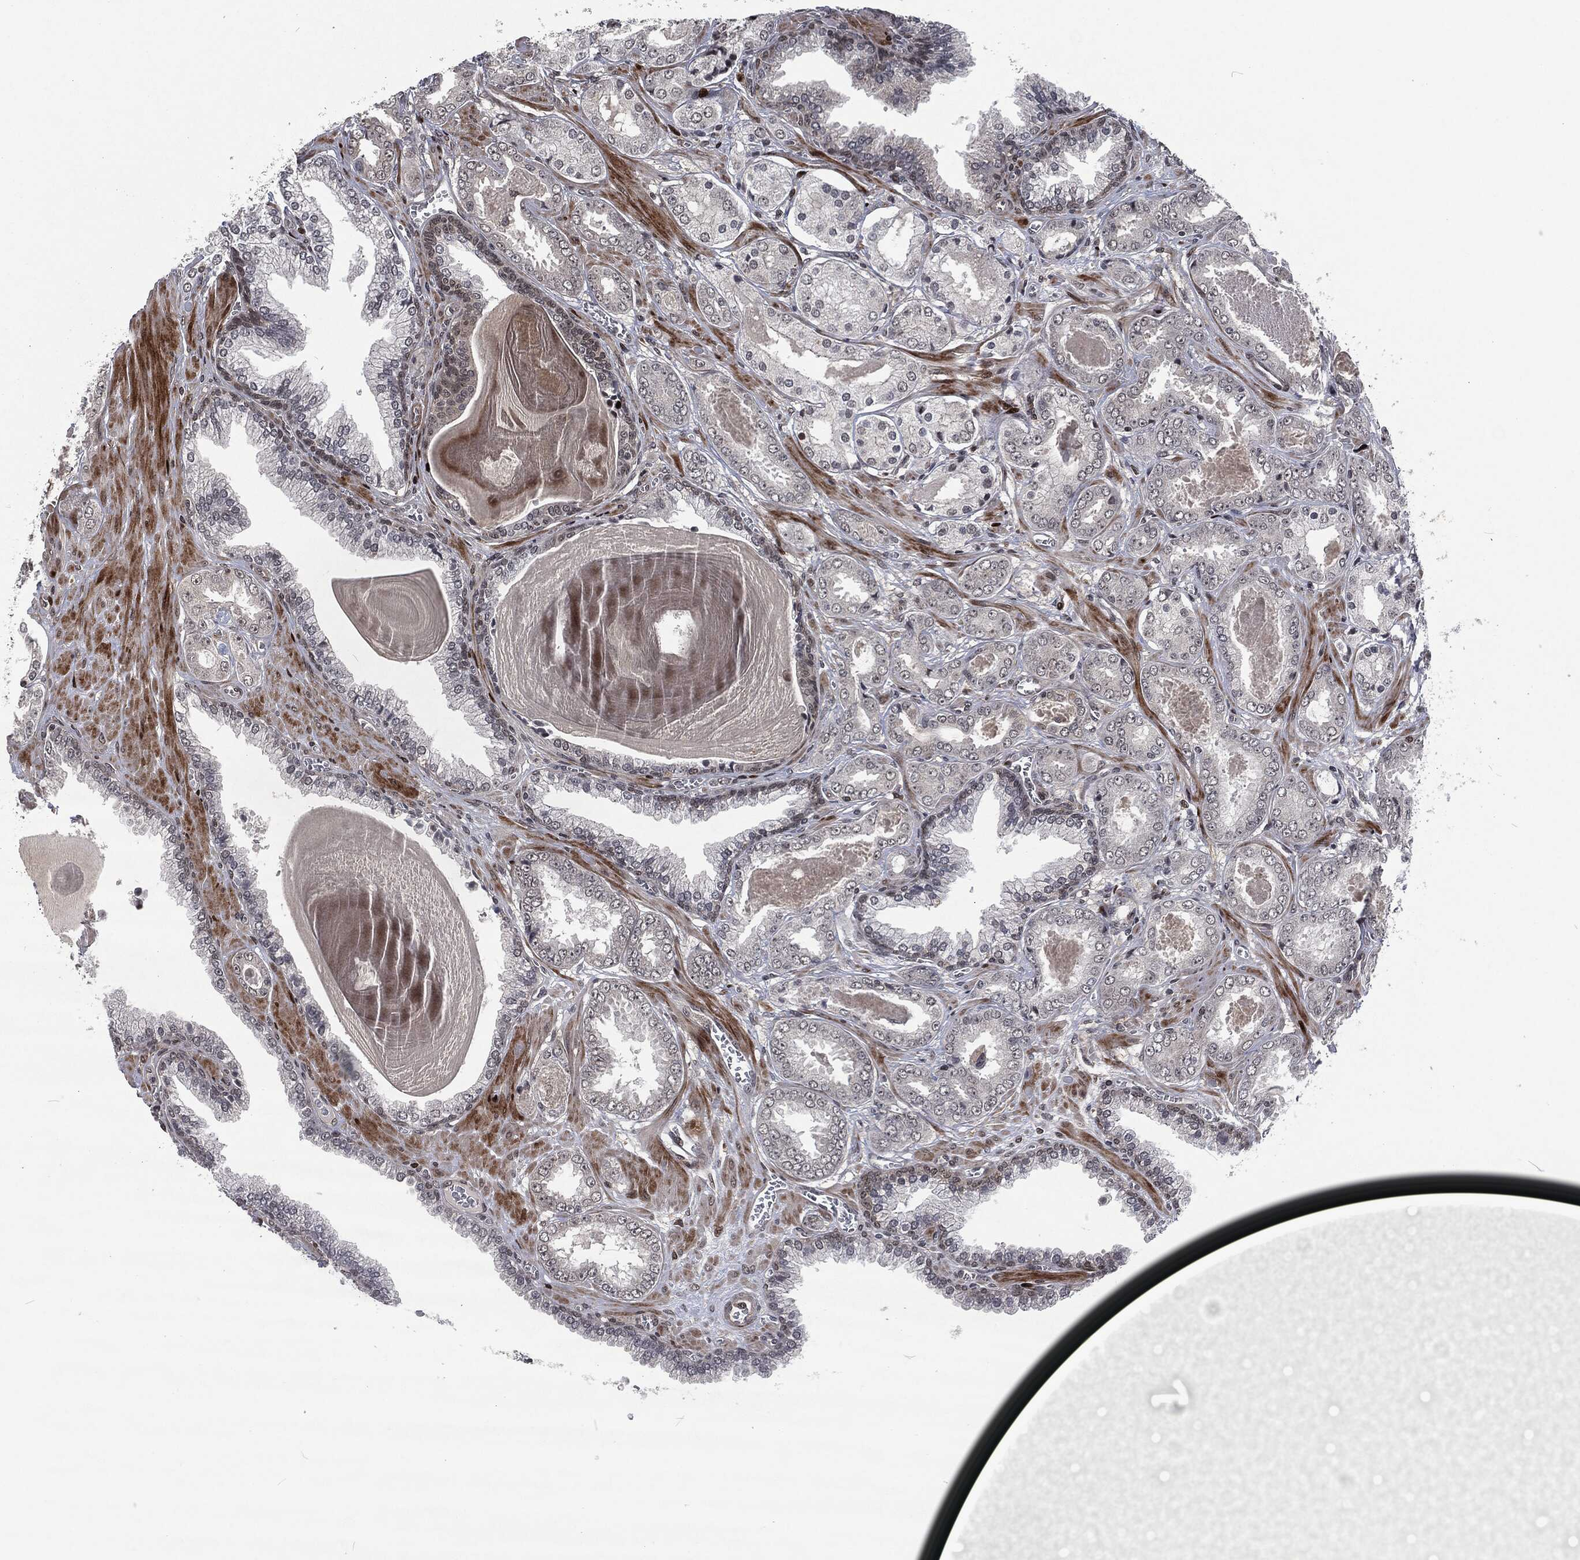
{"staining": {"intensity": "negative", "quantity": "none", "location": "none"}, "tissue": "prostate cancer", "cell_type": "Tumor cells", "image_type": "cancer", "snomed": [{"axis": "morphology", "description": "Adenocarcinoma, NOS"}, {"axis": "topography", "description": "Prostate"}], "caption": "This is an immunohistochemistry (IHC) histopathology image of prostate adenocarcinoma. There is no expression in tumor cells.", "gene": "EGFR", "patient": {"sex": "male", "age": 56}}